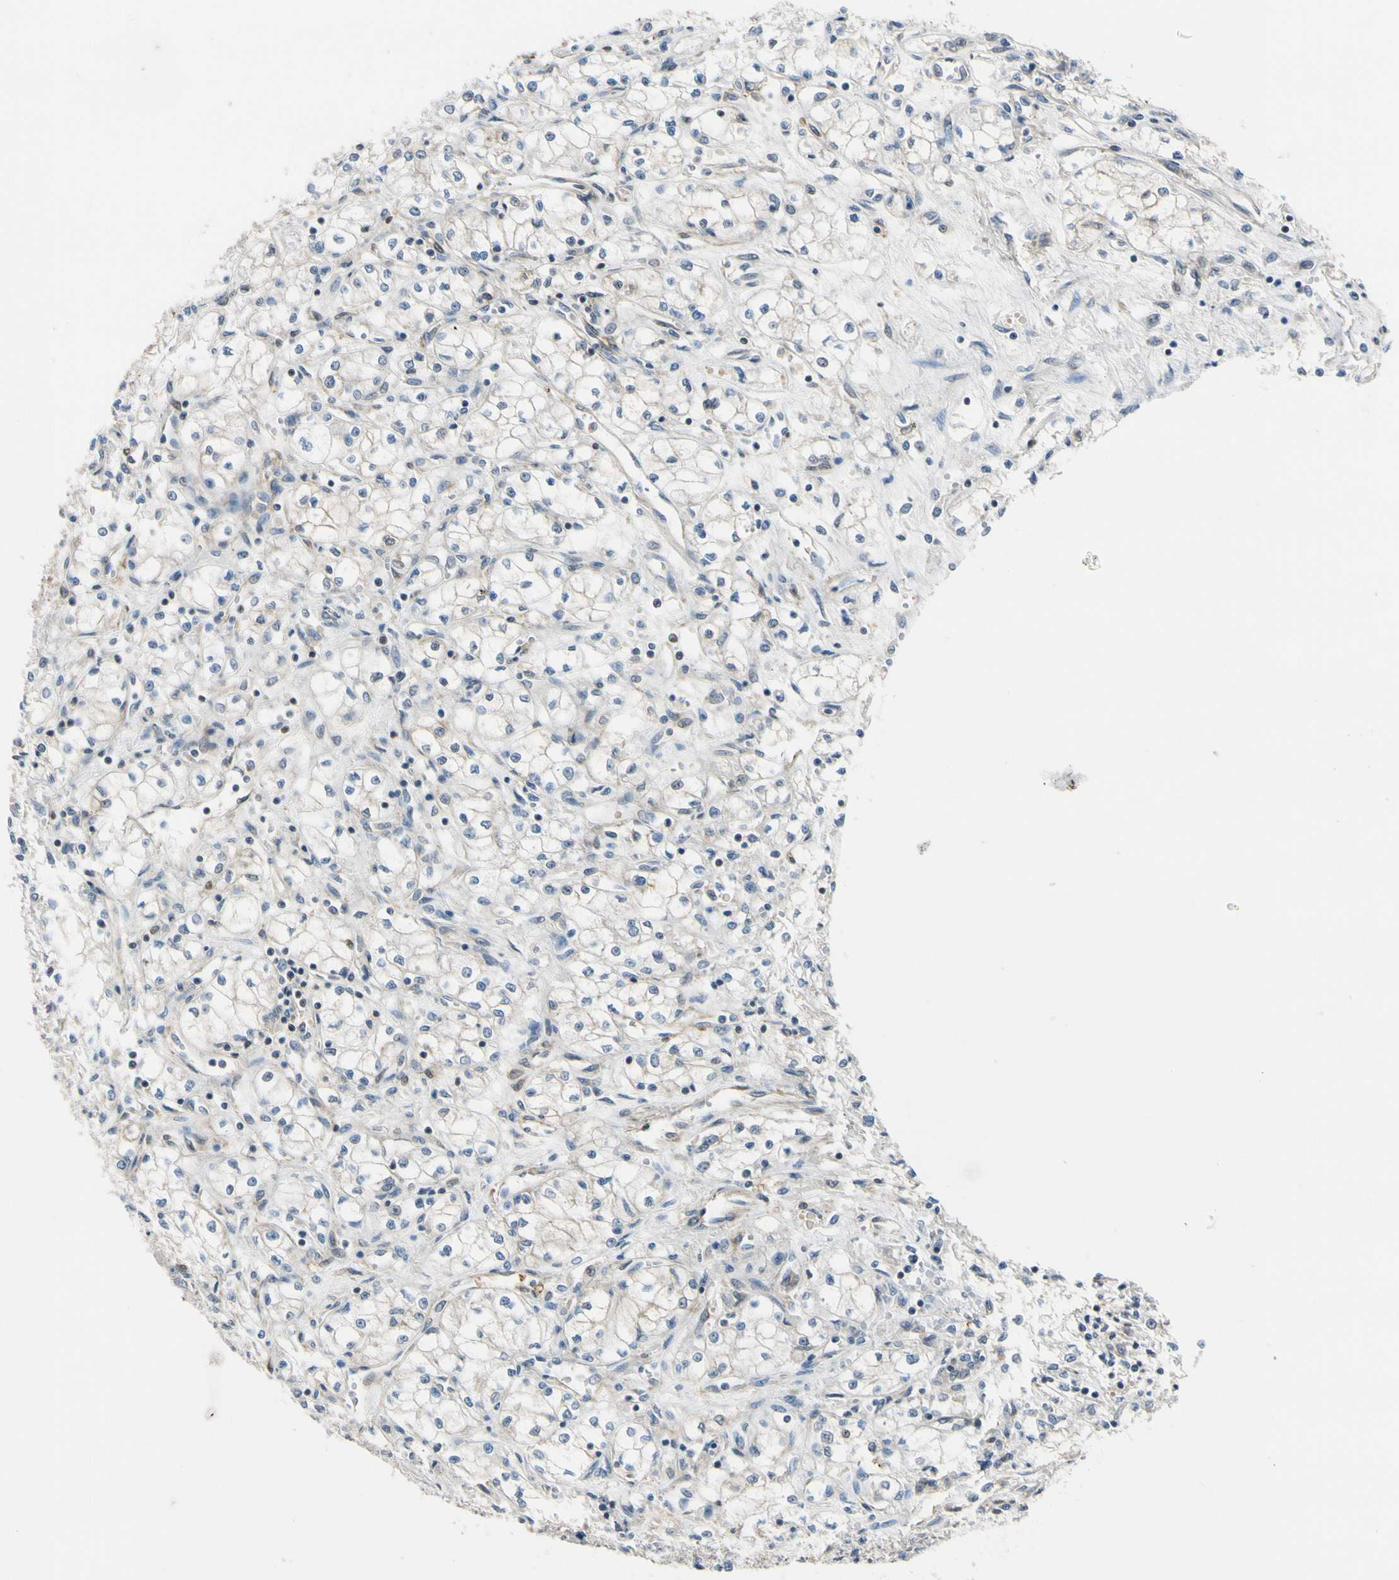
{"staining": {"intensity": "negative", "quantity": "none", "location": "none"}, "tissue": "renal cancer", "cell_type": "Tumor cells", "image_type": "cancer", "snomed": [{"axis": "morphology", "description": "Normal tissue, NOS"}, {"axis": "morphology", "description": "Adenocarcinoma, NOS"}, {"axis": "topography", "description": "Kidney"}], "caption": "Renal cancer (adenocarcinoma) was stained to show a protein in brown. There is no significant positivity in tumor cells. (DAB (3,3'-diaminobenzidine) immunohistochemistry (IHC), high magnification).", "gene": "RASGRF1", "patient": {"sex": "male", "age": 59}}